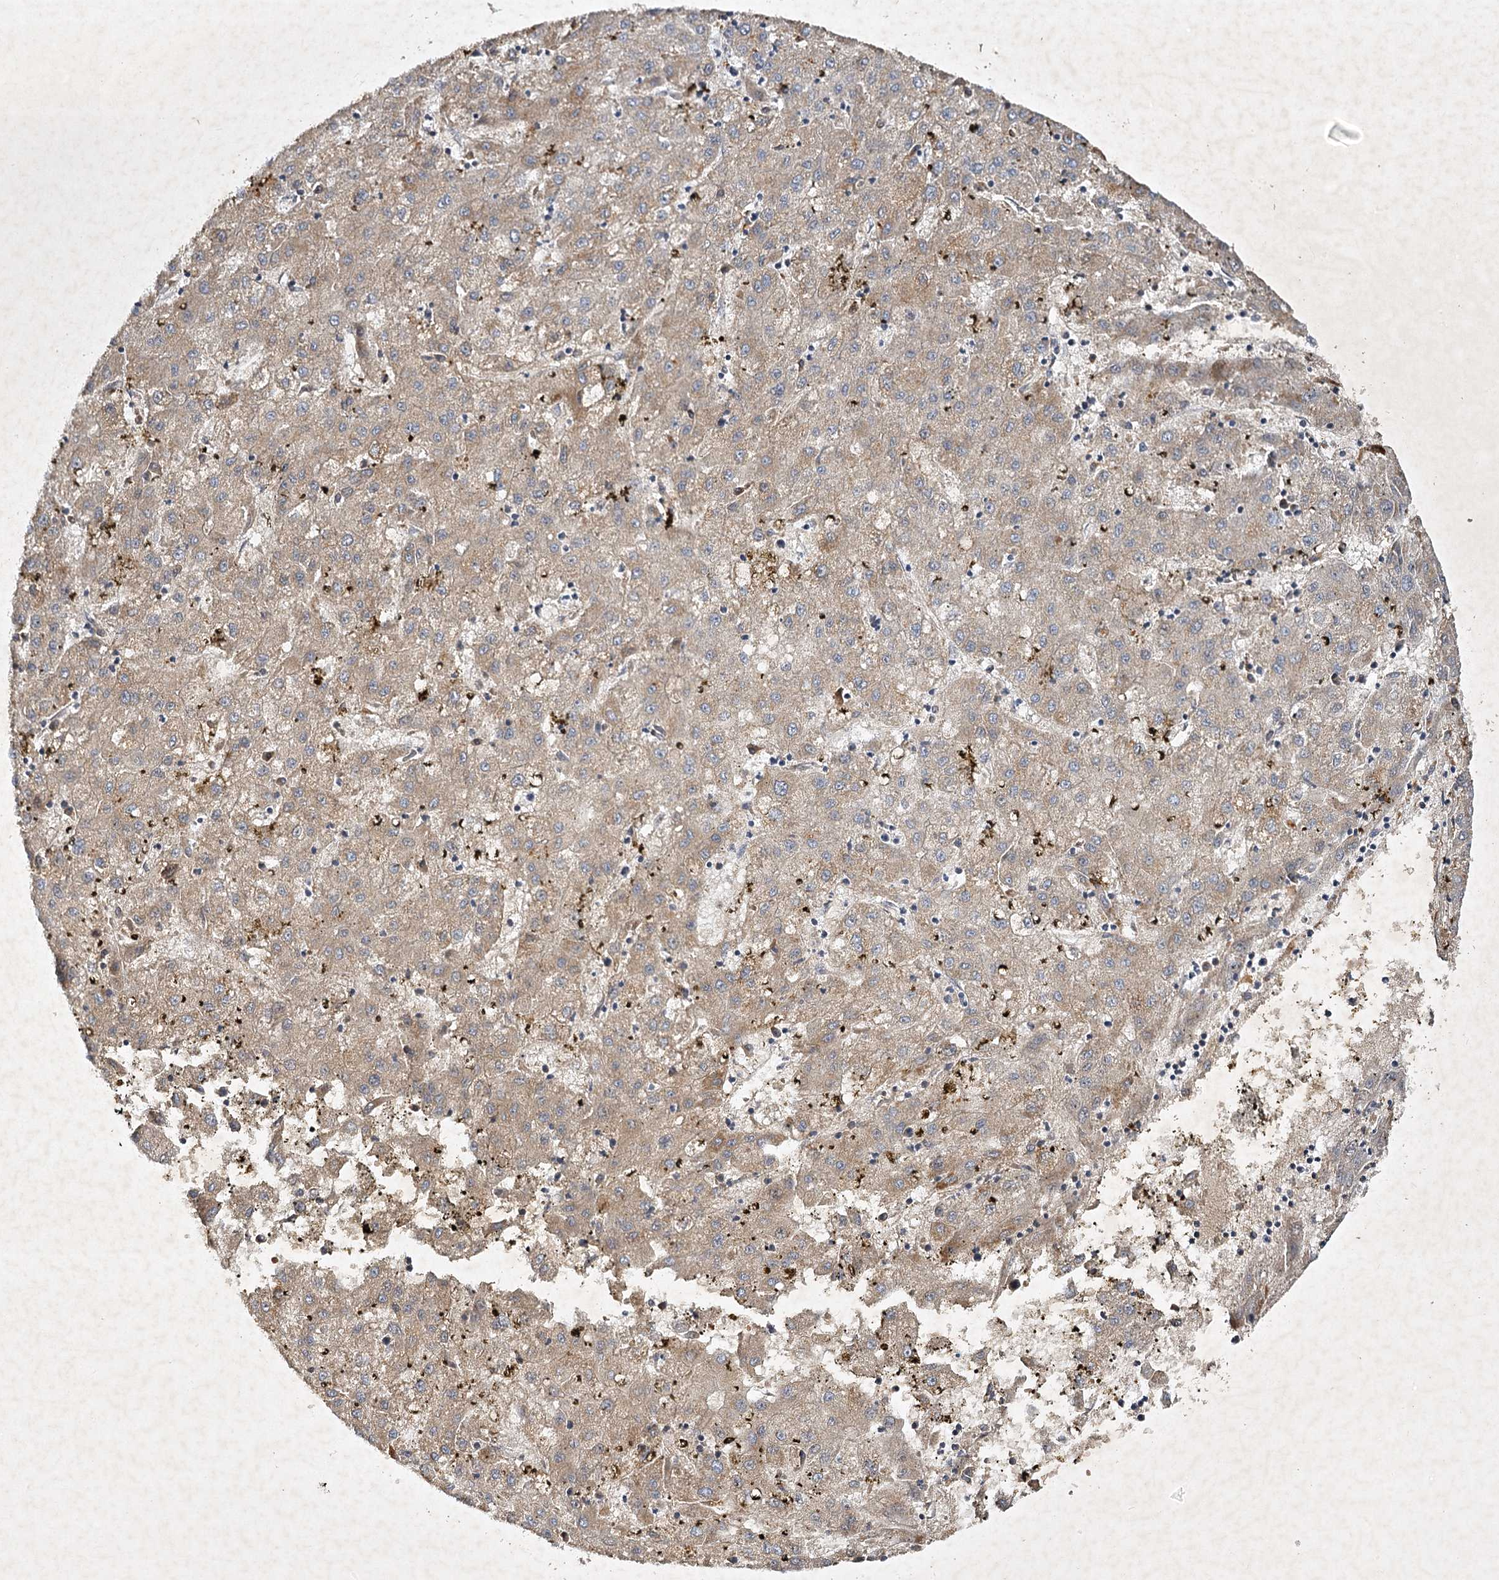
{"staining": {"intensity": "weak", "quantity": ">75%", "location": "cytoplasmic/membranous"}, "tissue": "liver cancer", "cell_type": "Tumor cells", "image_type": "cancer", "snomed": [{"axis": "morphology", "description": "Carcinoma, Hepatocellular, NOS"}, {"axis": "topography", "description": "Liver"}], "caption": "This histopathology image exhibits liver hepatocellular carcinoma stained with immunohistochemistry (IHC) to label a protein in brown. The cytoplasmic/membranous of tumor cells show weak positivity for the protein. Nuclei are counter-stained blue.", "gene": "PYROXD2", "patient": {"sex": "male", "age": 72}}